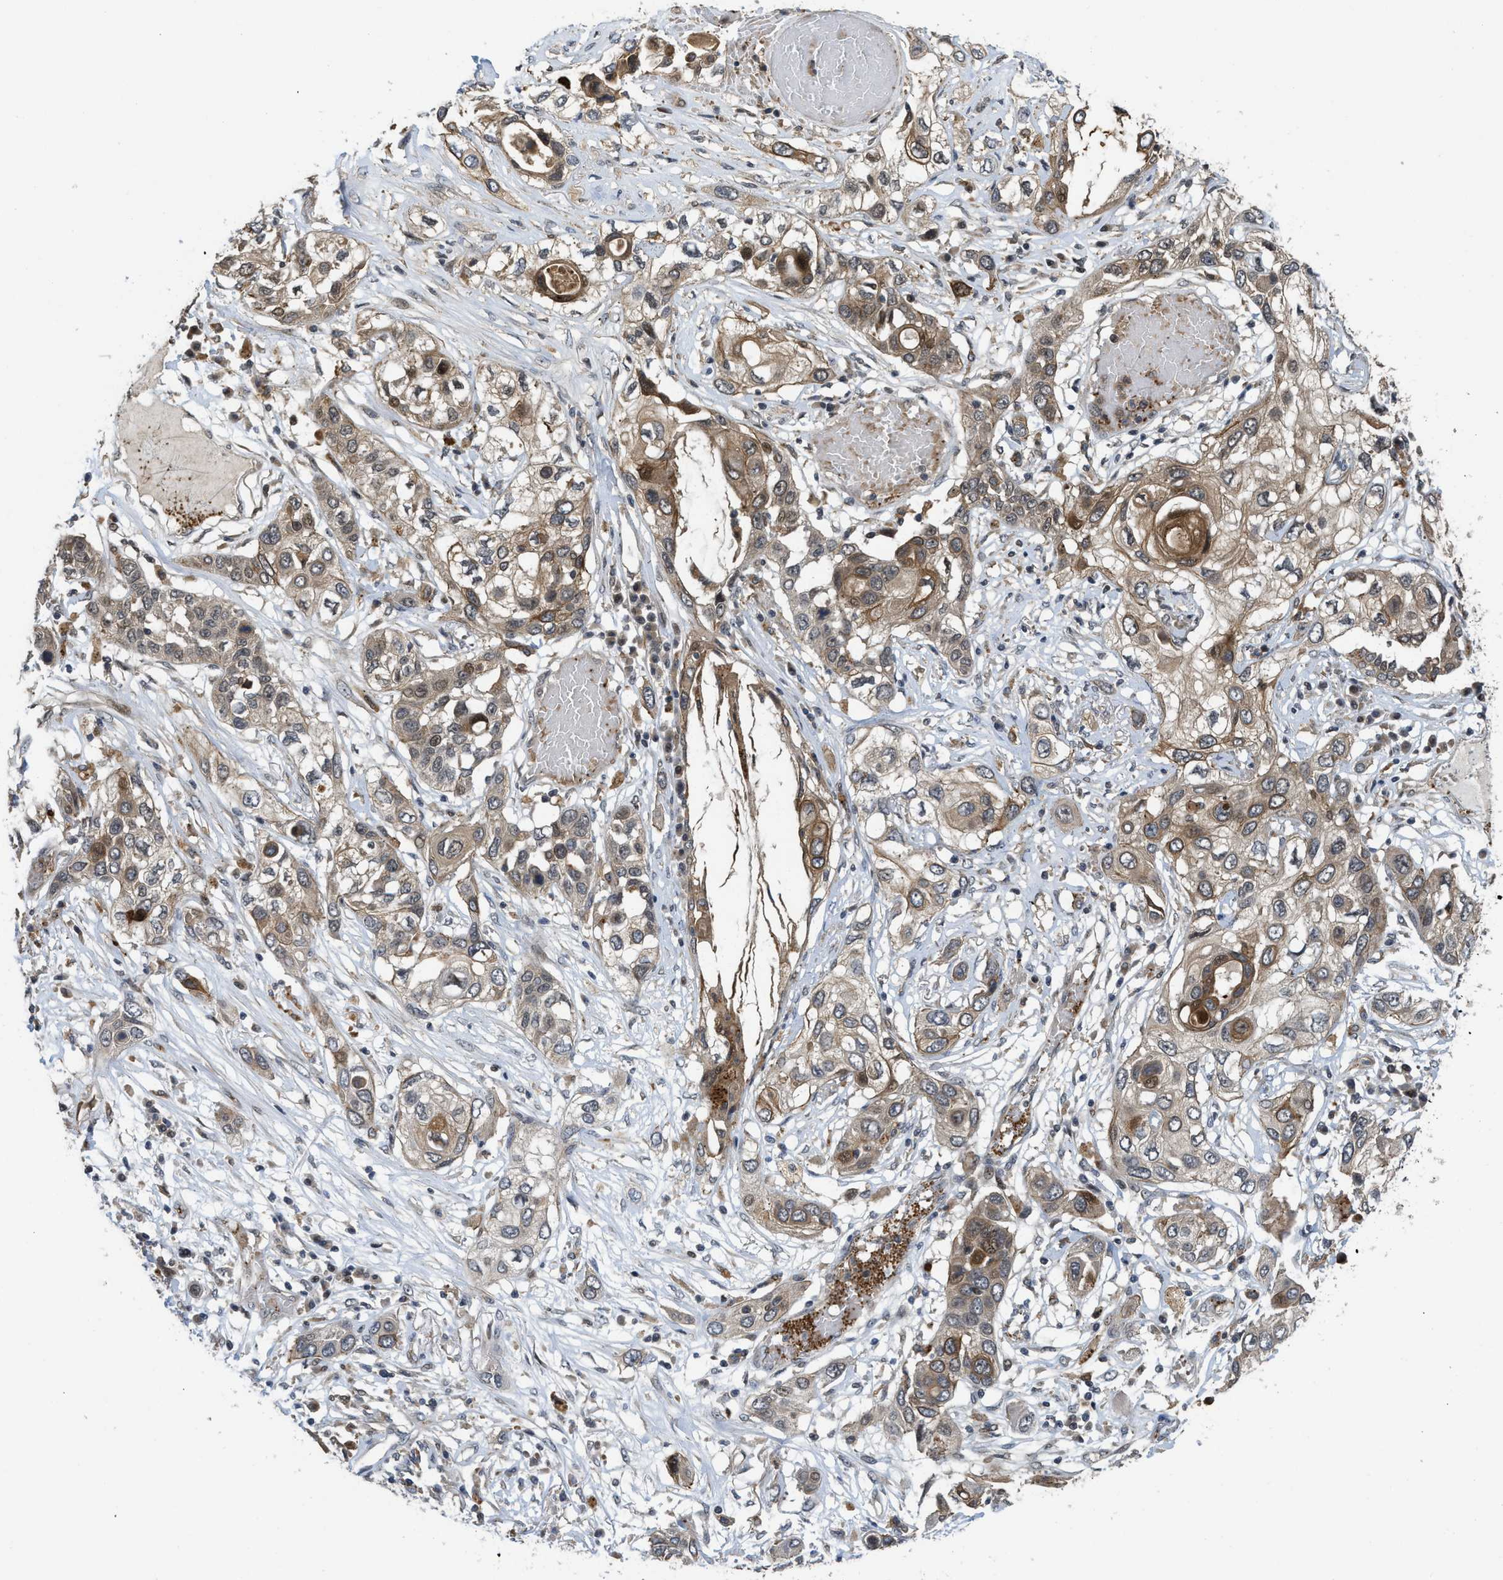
{"staining": {"intensity": "moderate", "quantity": "25%-75%", "location": "cytoplasmic/membranous,nuclear"}, "tissue": "lung cancer", "cell_type": "Tumor cells", "image_type": "cancer", "snomed": [{"axis": "morphology", "description": "Squamous cell carcinoma, NOS"}, {"axis": "topography", "description": "Lung"}], "caption": "This is a photomicrograph of immunohistochemistry staining of lung cancer, which shows moderate staining in the cytoplasmic/membranous and nuclear of tumor cells.", "gene": "DNAJC28", "patient": {"sex": "male", "age": 71}}